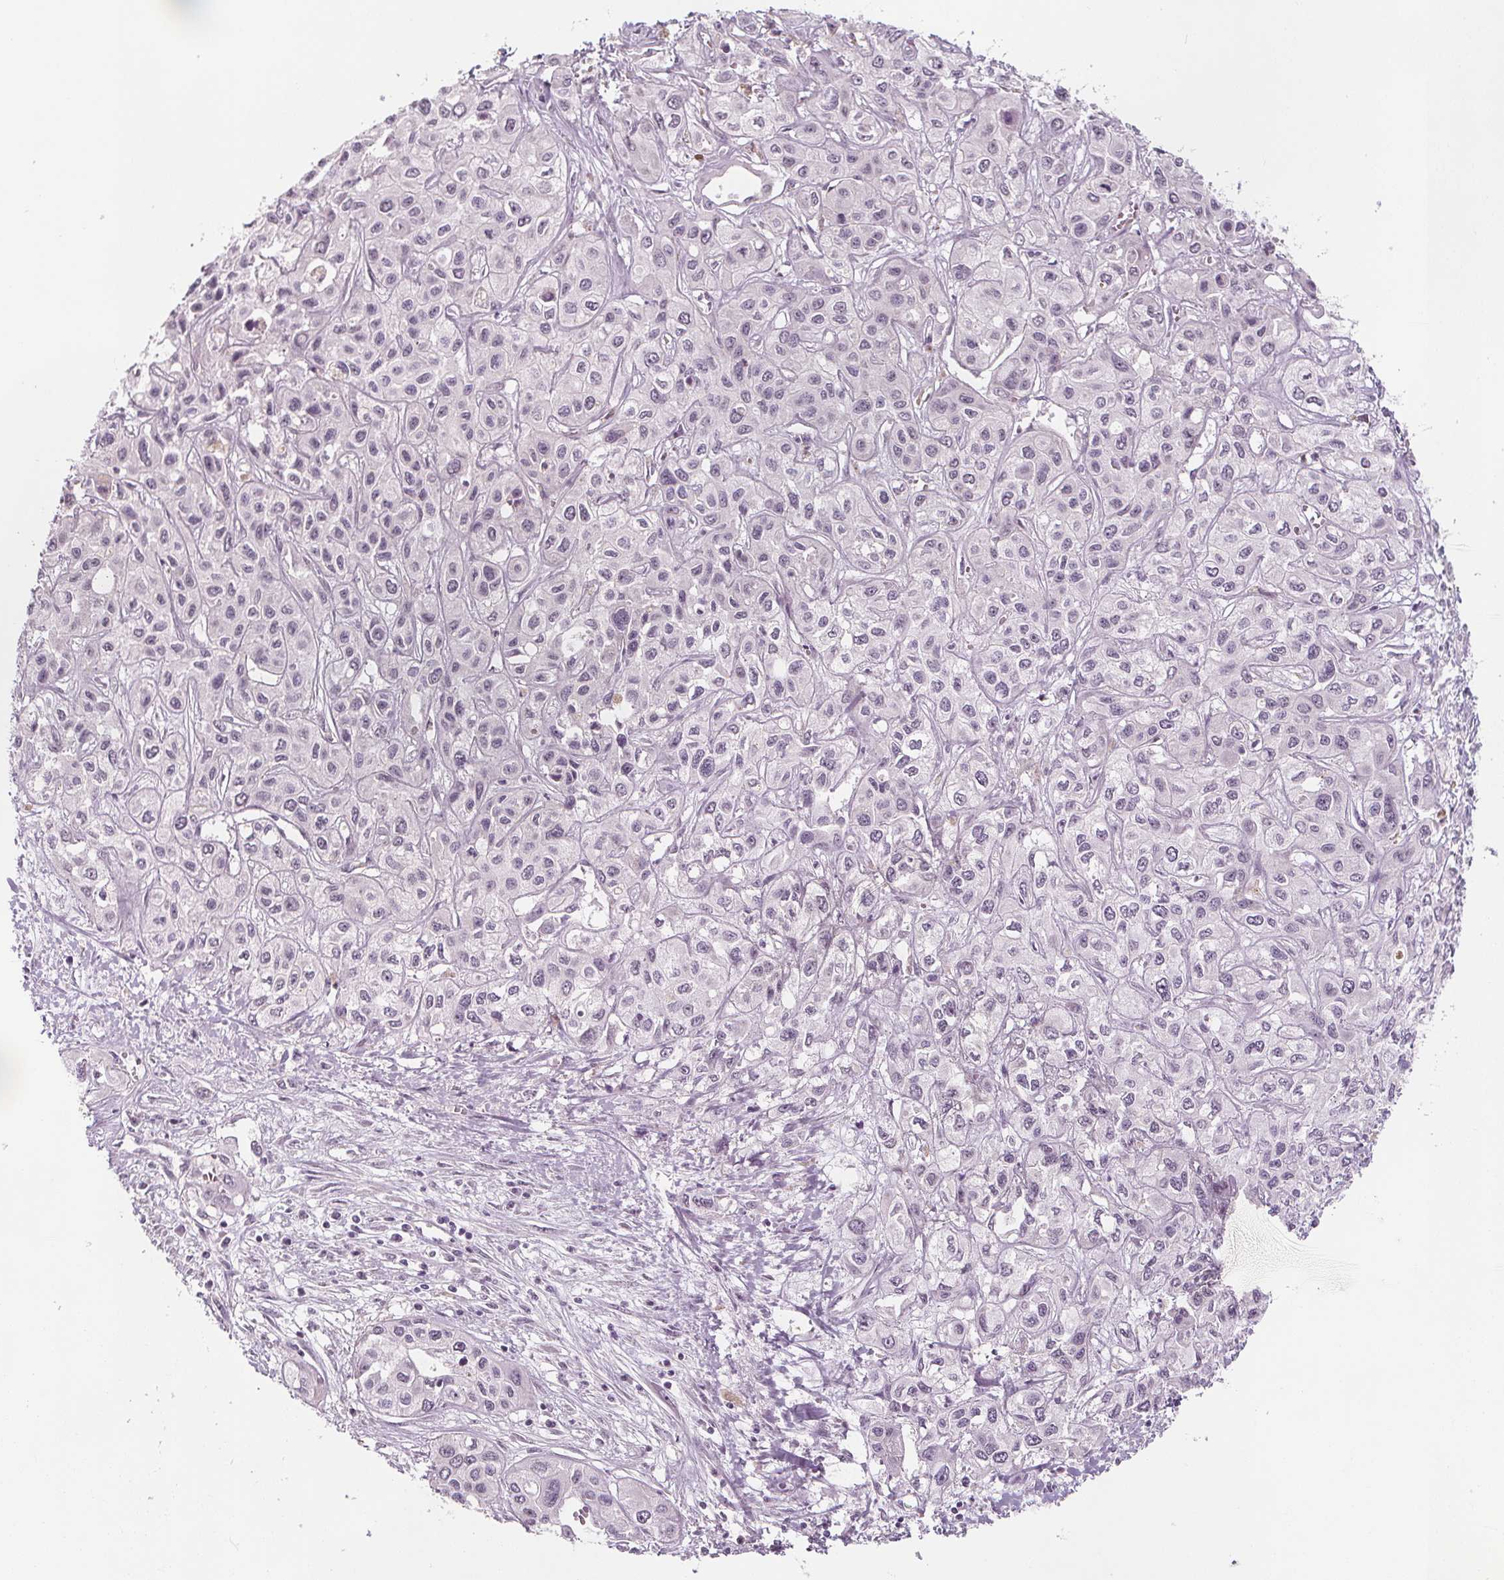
{"staining": {"intensity": "negative", "quantity": "none", "location": "none"}, "tissue": "liver cancer", "cell_type": "Tumor cells", "image_type": "cancer", "snomed": [{"axis": "morphology", "description": "Cholangiocarcinoma"}, {"axis": "topography", "description": "Liver"}], "caption": "An immunohistochemistry photomicrograph of liver cholangiocarcinoma is shown. There is no staining in tumor cells of liver cholangiocarcinoma. (Stains: DAB immunohistochemistry (IHC) with hematoxylin counter stain, Microscopy: brightfield microscopy at high magnification).", "gene": "C1orf167", "patient": {"sex": "female", "age": 66}}